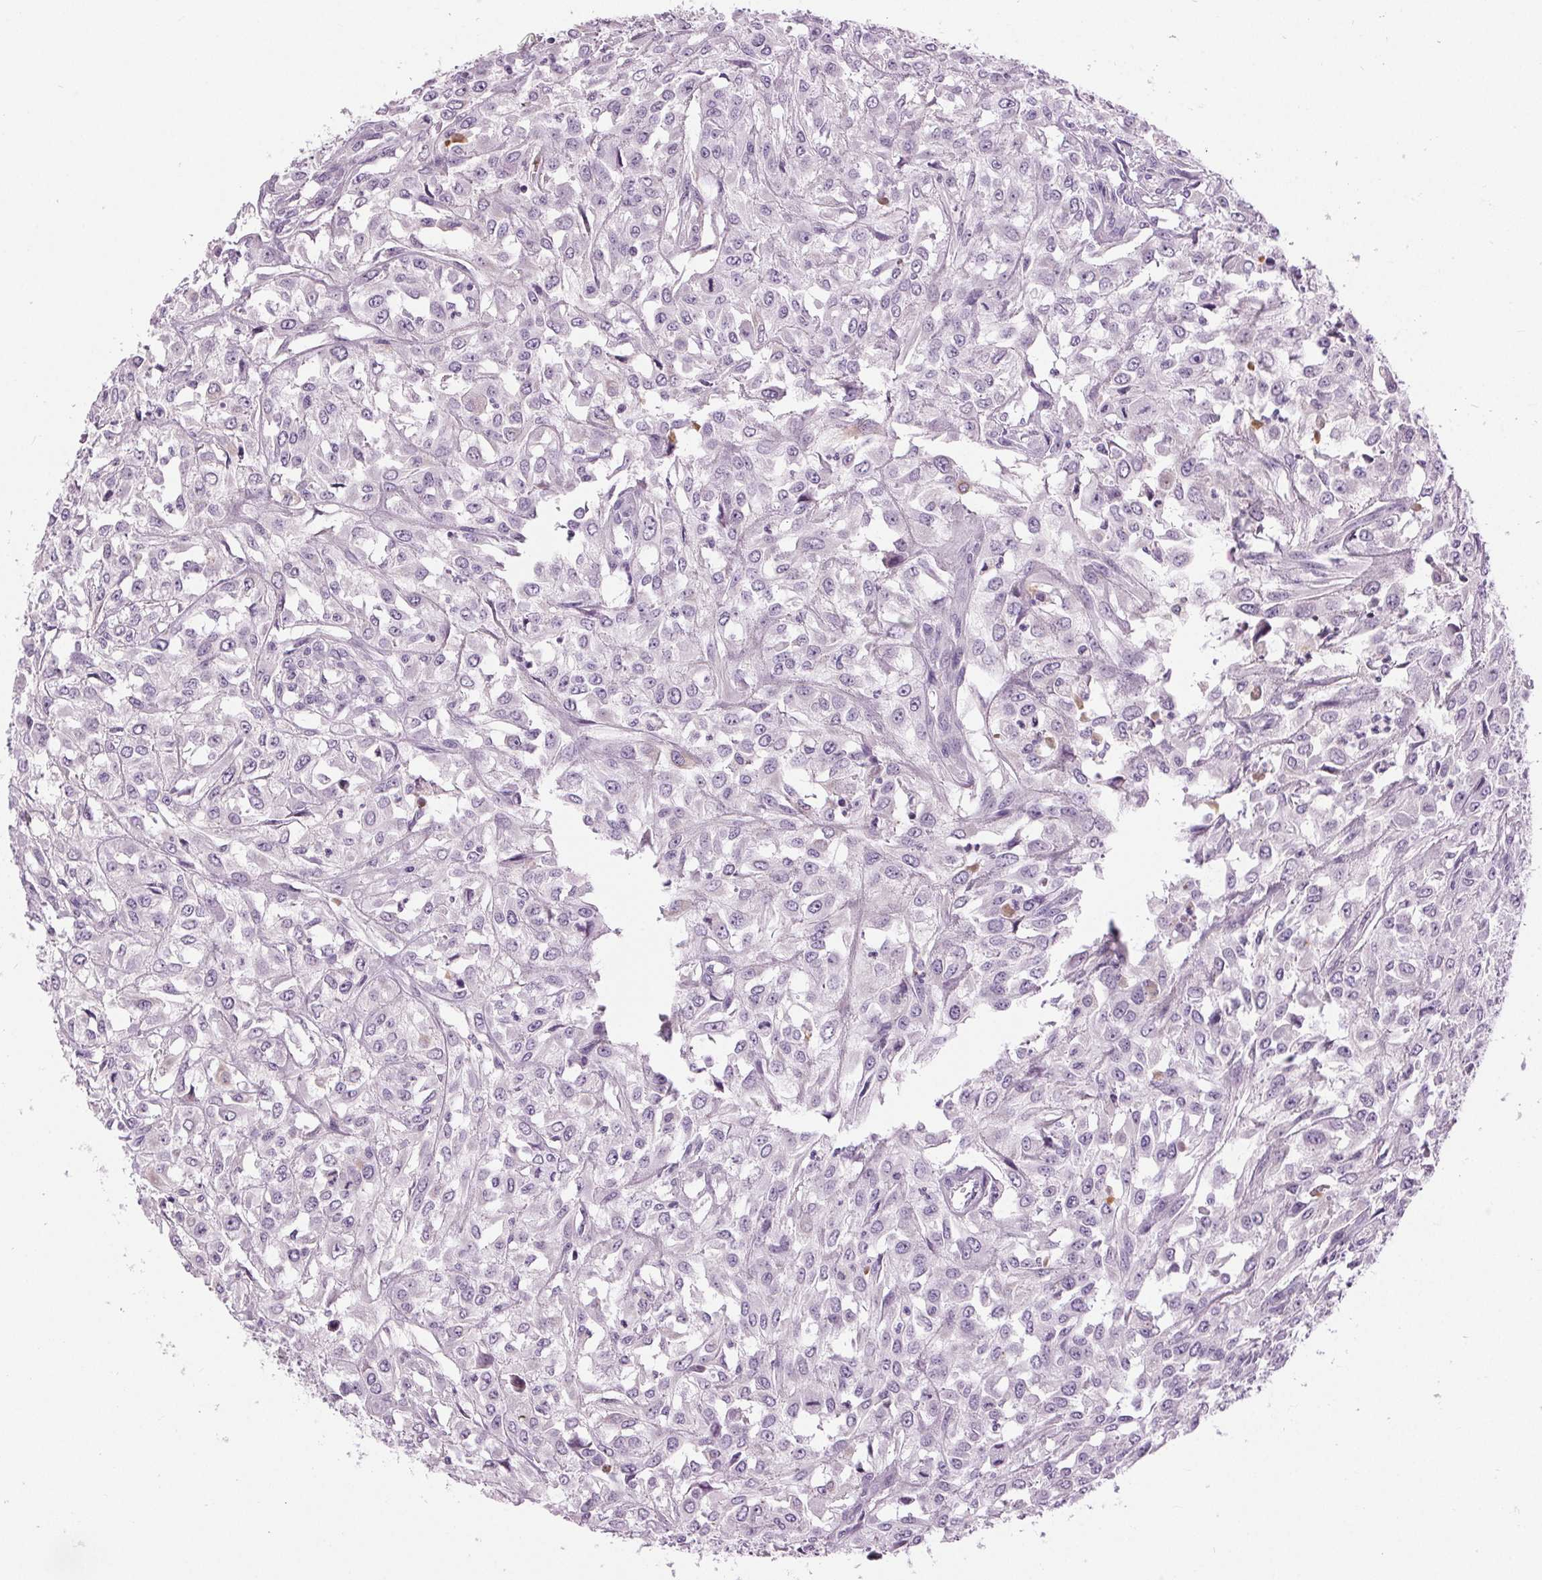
{"staining": {"intensity": "negative", "quantity": "none", "location": "none"}, "tissue": "urothelial cancer", "cell_type": "Tumor cells", "image_type": "cancer", "snomed": [{"axis": "morphology", "description": "Urothelial carcinoma, High grade"}, {"axis": "topography", "description": "Urinary bladder"}], "caption": "An IHC photomicrograph of urothelial cancer is shown. There is no staining in tumor cells of urothelial cancer.", "gene": "MISP", "patient": {"sex": "male", "age": 67}}